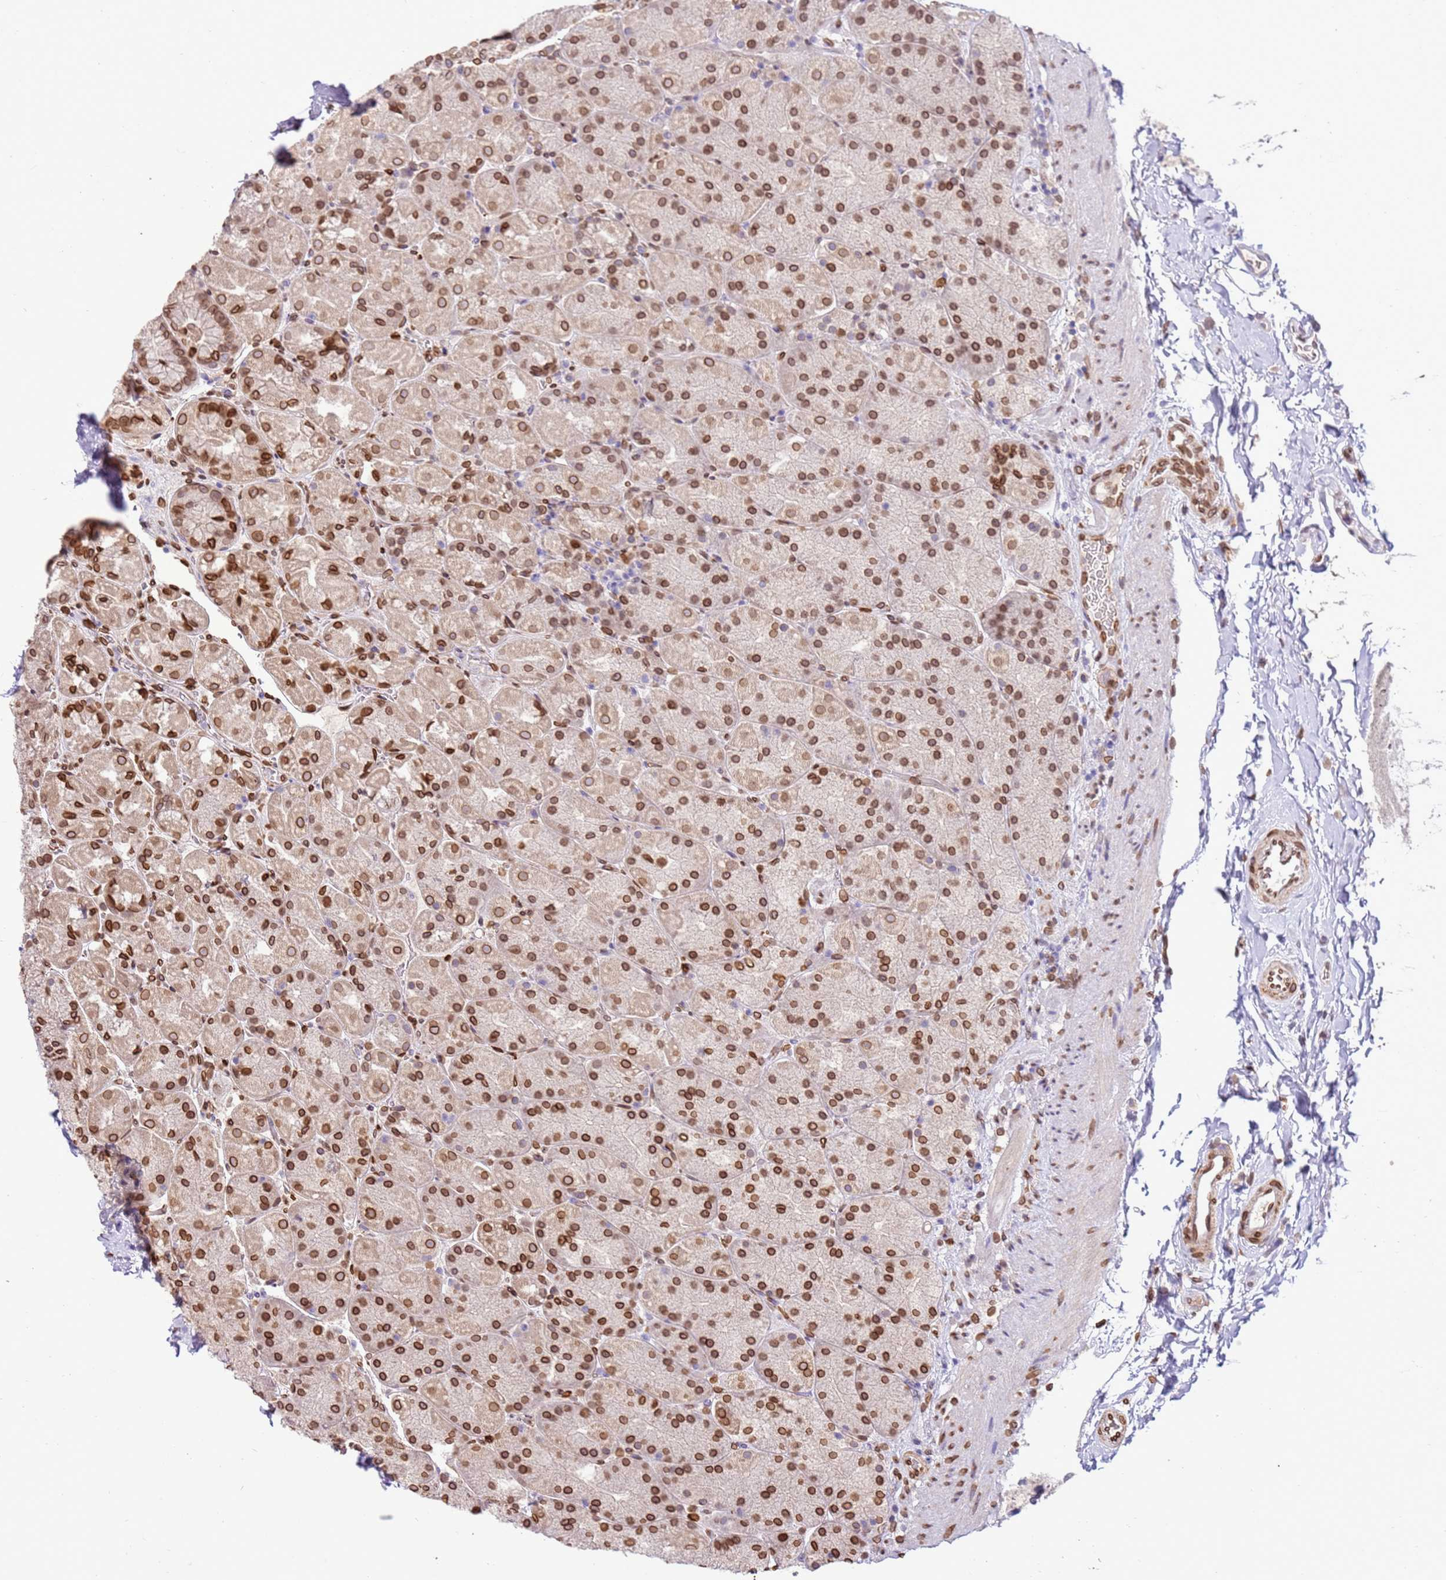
{"staining": {"intensity": "strong", "quantity": ">75%", "location": "cytoplasmic/membranous,nuclear"}, "tissue": "stomach", "cell_type": "Glandular cells", "image_type": "normal", "snomed": [{"axis": "morphology", "description": "Normal tissue, NOS"}, {"axis": "topography", "description": "Stomach, upper"}, {"axis": "topography", "description": "Stomach, lower"}], "caption": "IHC of unremarkable human stomach demonstrates high levels of strong cytoplasmic/membranous,nuclear staining in approximately >75% of glandular cells.", "gene": "TMEM47", "patient": {"sex": "male", "age": 67}}